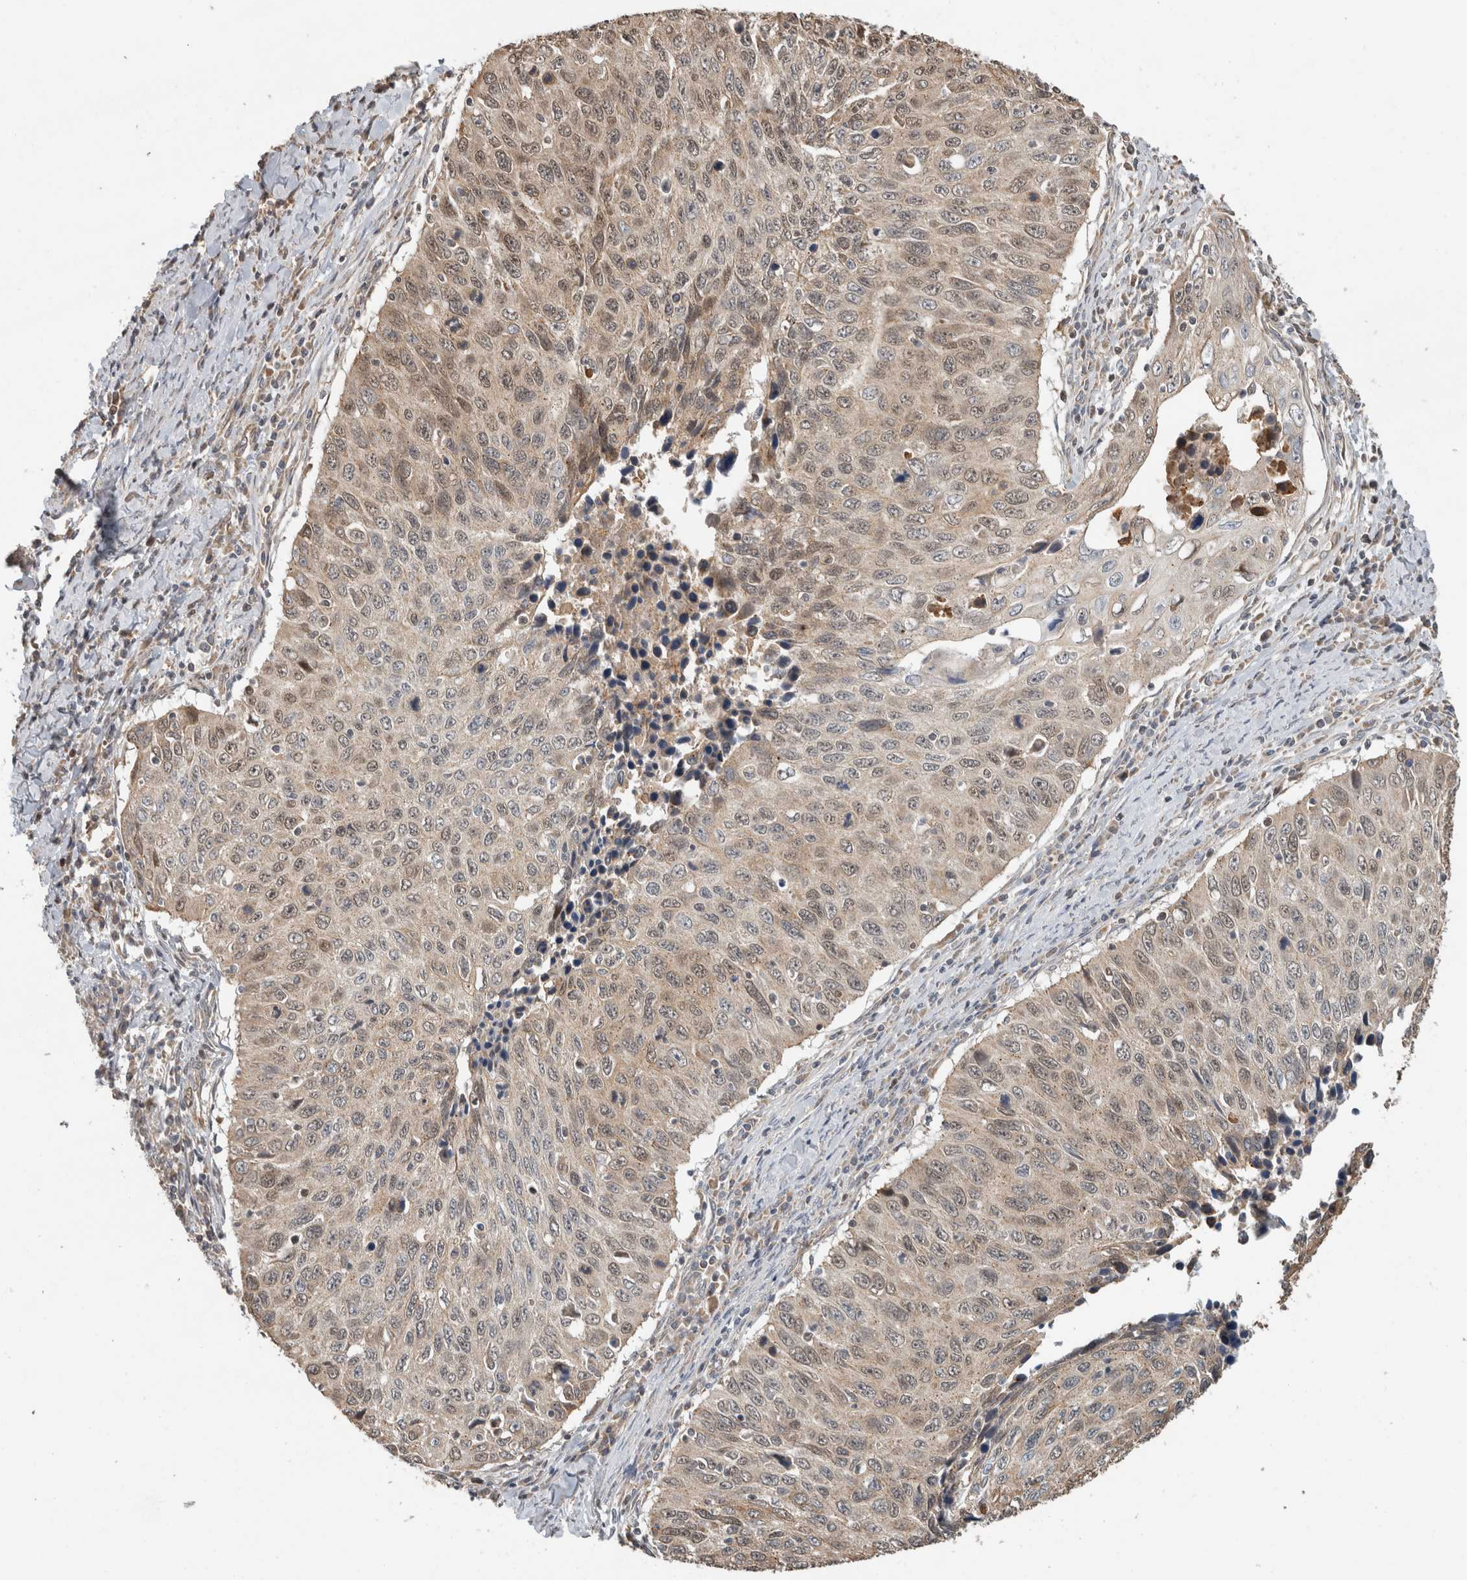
{"staining": {"intensity": "weak", "quantity": "25%-75%", "location": "cytoplasmic/membranous,nuclear"}, "tissue": "cervical cancer", "cell_type": "Tumor cells", "image_type": "cancer", "snomed": [{"axis": "morphology", "description": "Squamous cell carcinoma, NOS"}, {"axis": "topography", "description": "Cervix"}], "caption": "Weak cytoplasmic/membranous and nuclear protein positivity is appreciated in approximately 25%-75% of tumor cells in cervical cancer.", "gene": "GINS4", "patient": {"sex": "female", "age": 53}}